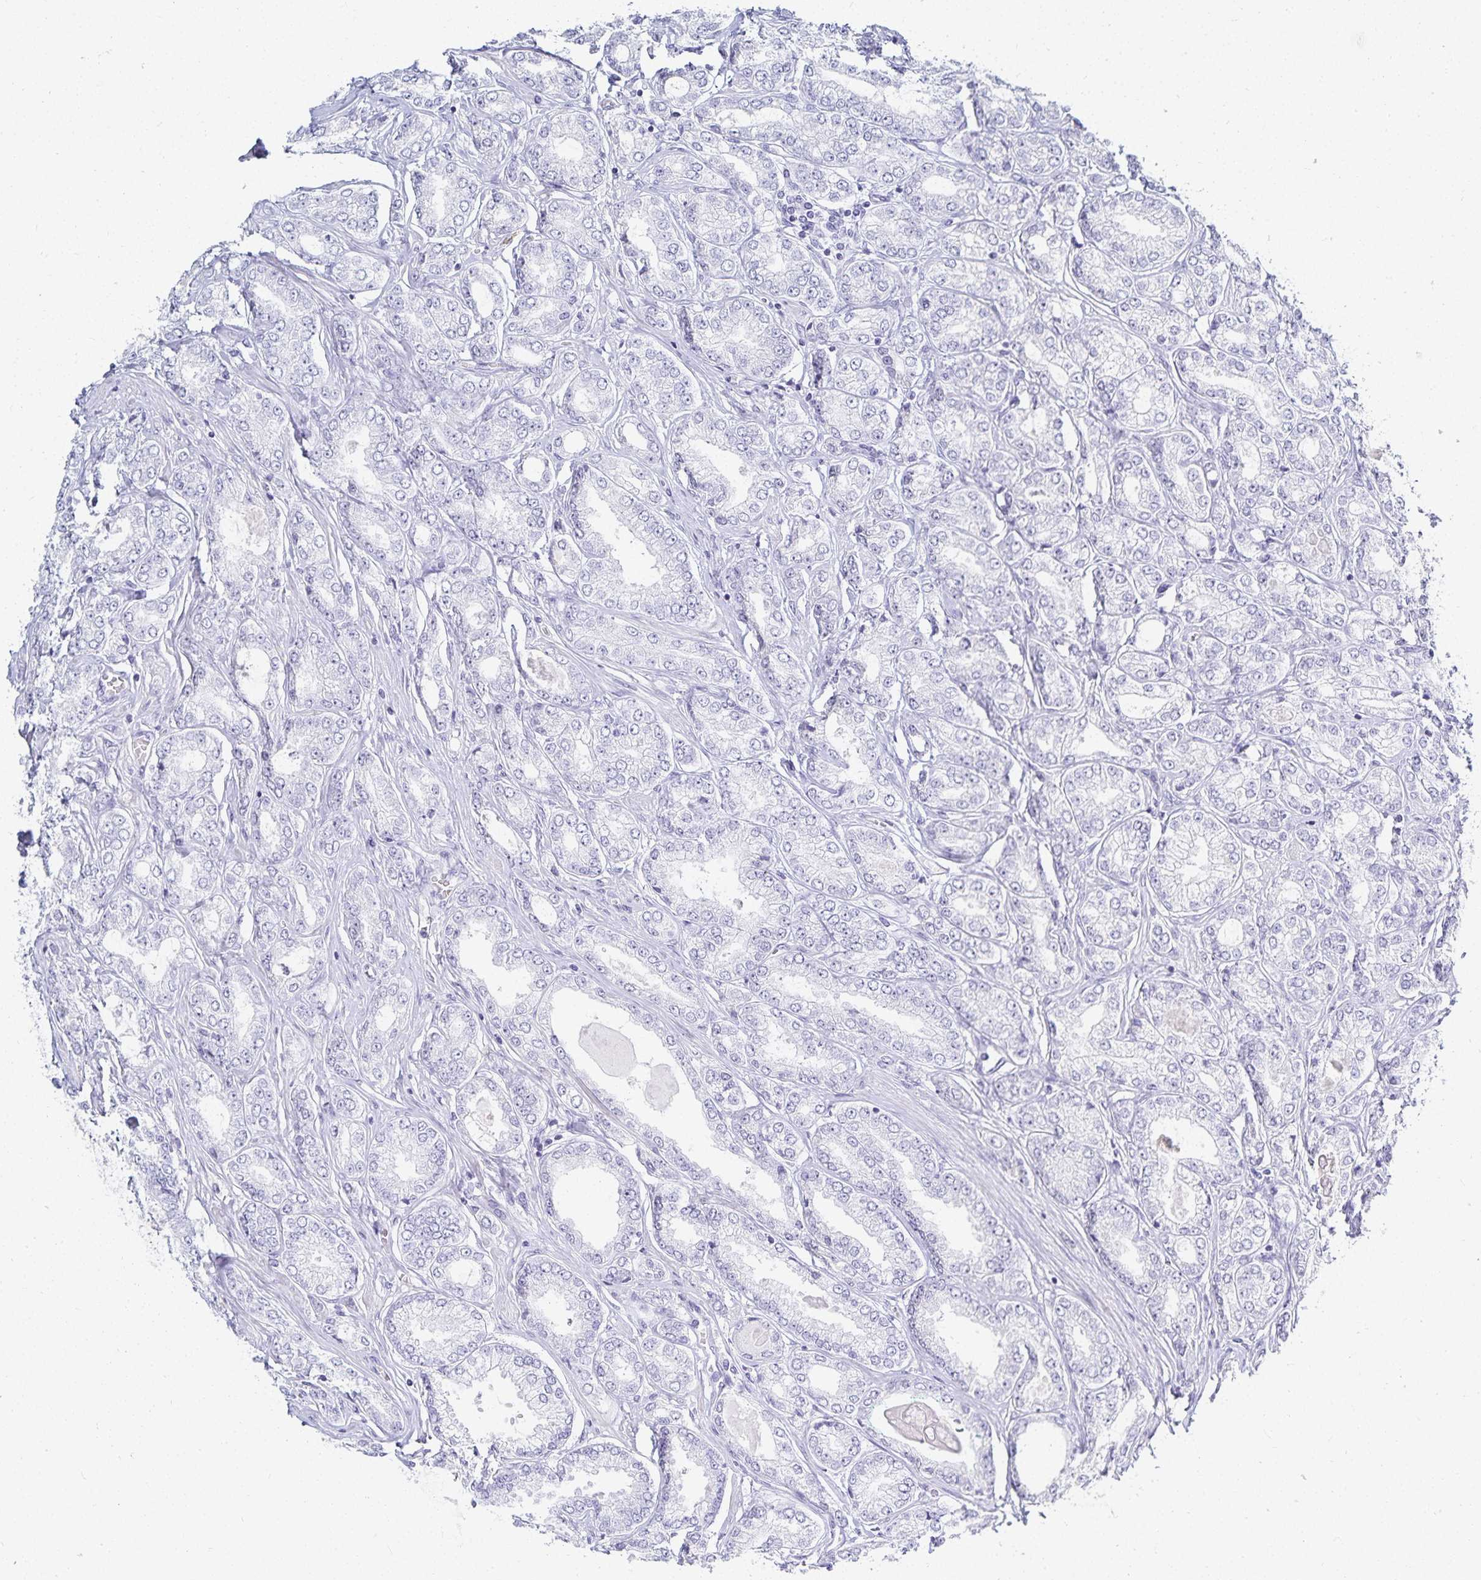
{"staining": {"intensity": "negative", "quantity": "none", "location": "none"}, "tissue": "prostate cancer", "cell_type": "Tumor cells", "image_type": "cancer", "snomed": [{"axis": "morphology", "description": "Adenocarcinoma, High grade"}, {"axis": "topography", "description": "Prostate"}], "caption": "Prostate cancer was stained to show a protein in brown. There is no significant expression in tumor cells.", "gene": "GP2", "patient": {"sex": "male", "age": 68}}